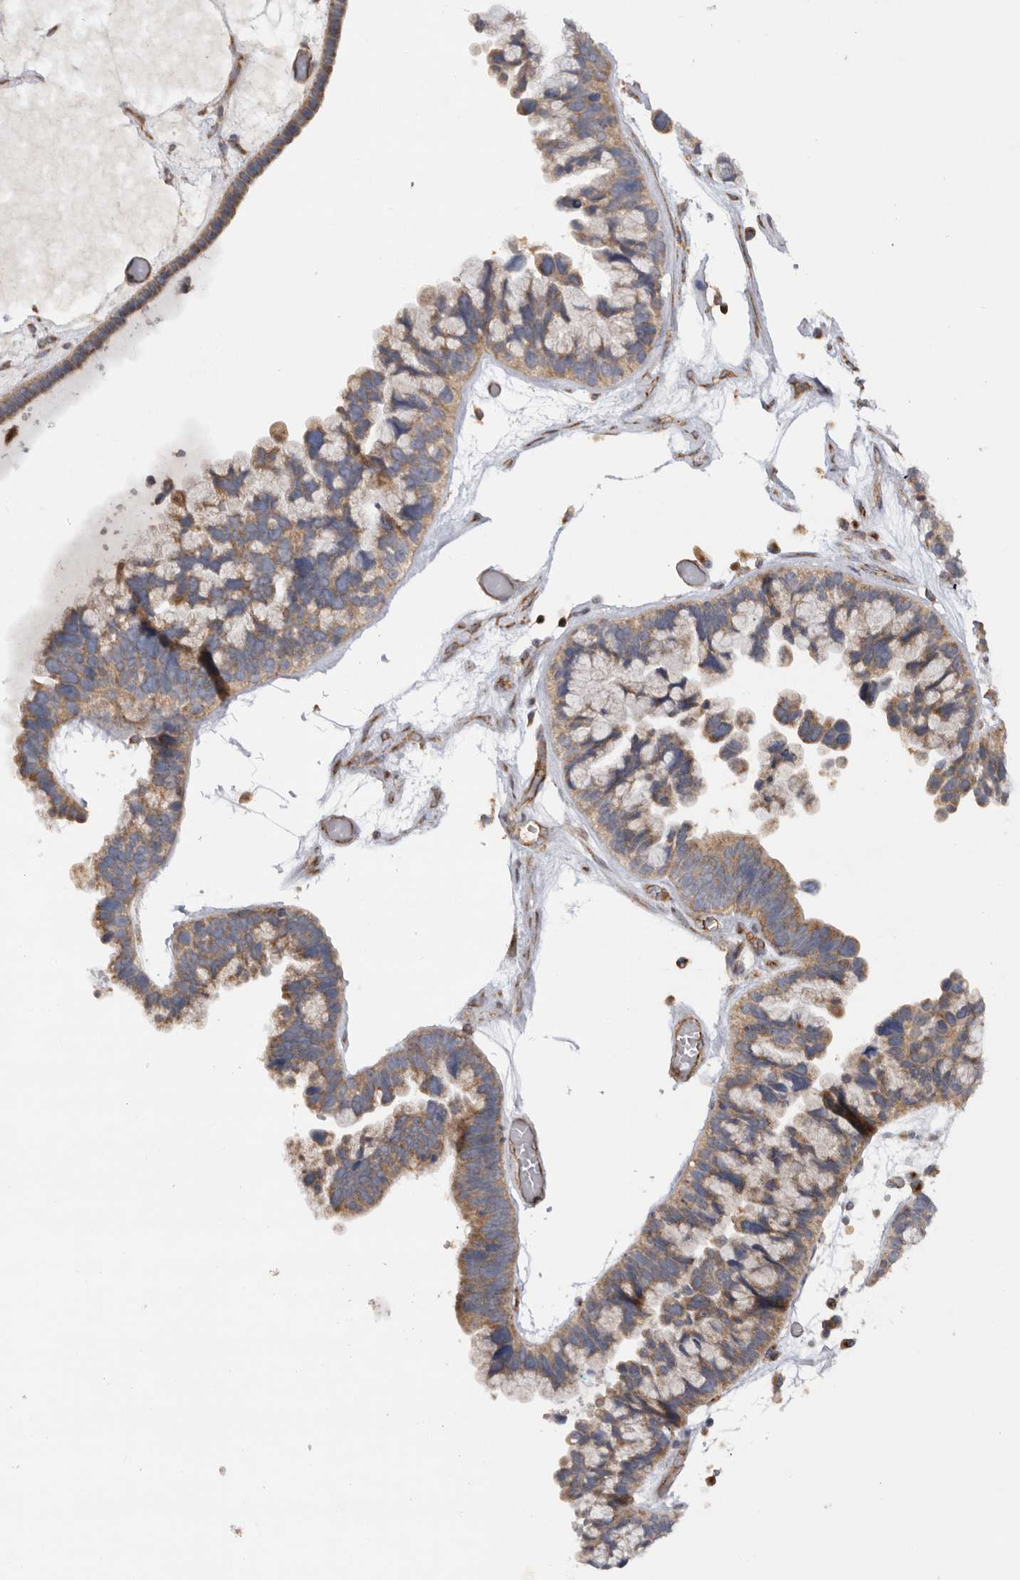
{"staining": {"intensity": "moderate", "quantity": ">75%", "location": "cytoplasmic/membranous"}, "tissue": "ovarian cancer", "cell_type": "Tumor cells", "image_type": "cancer", "snomed": [{"axis": "morphology", "description": "Cystadenocarcinoma, serous, NOS"}, {"axis": "topography", "description": "Ovary"}], "caption": "Serous cystadenocarcinoma (ovarian) tissue reveals moderate cytoplasmic/membranous positivity in approximately >75% of tumor cells", "gene": "PODXL2", "patient": {"sex": "female", "age": 56}}